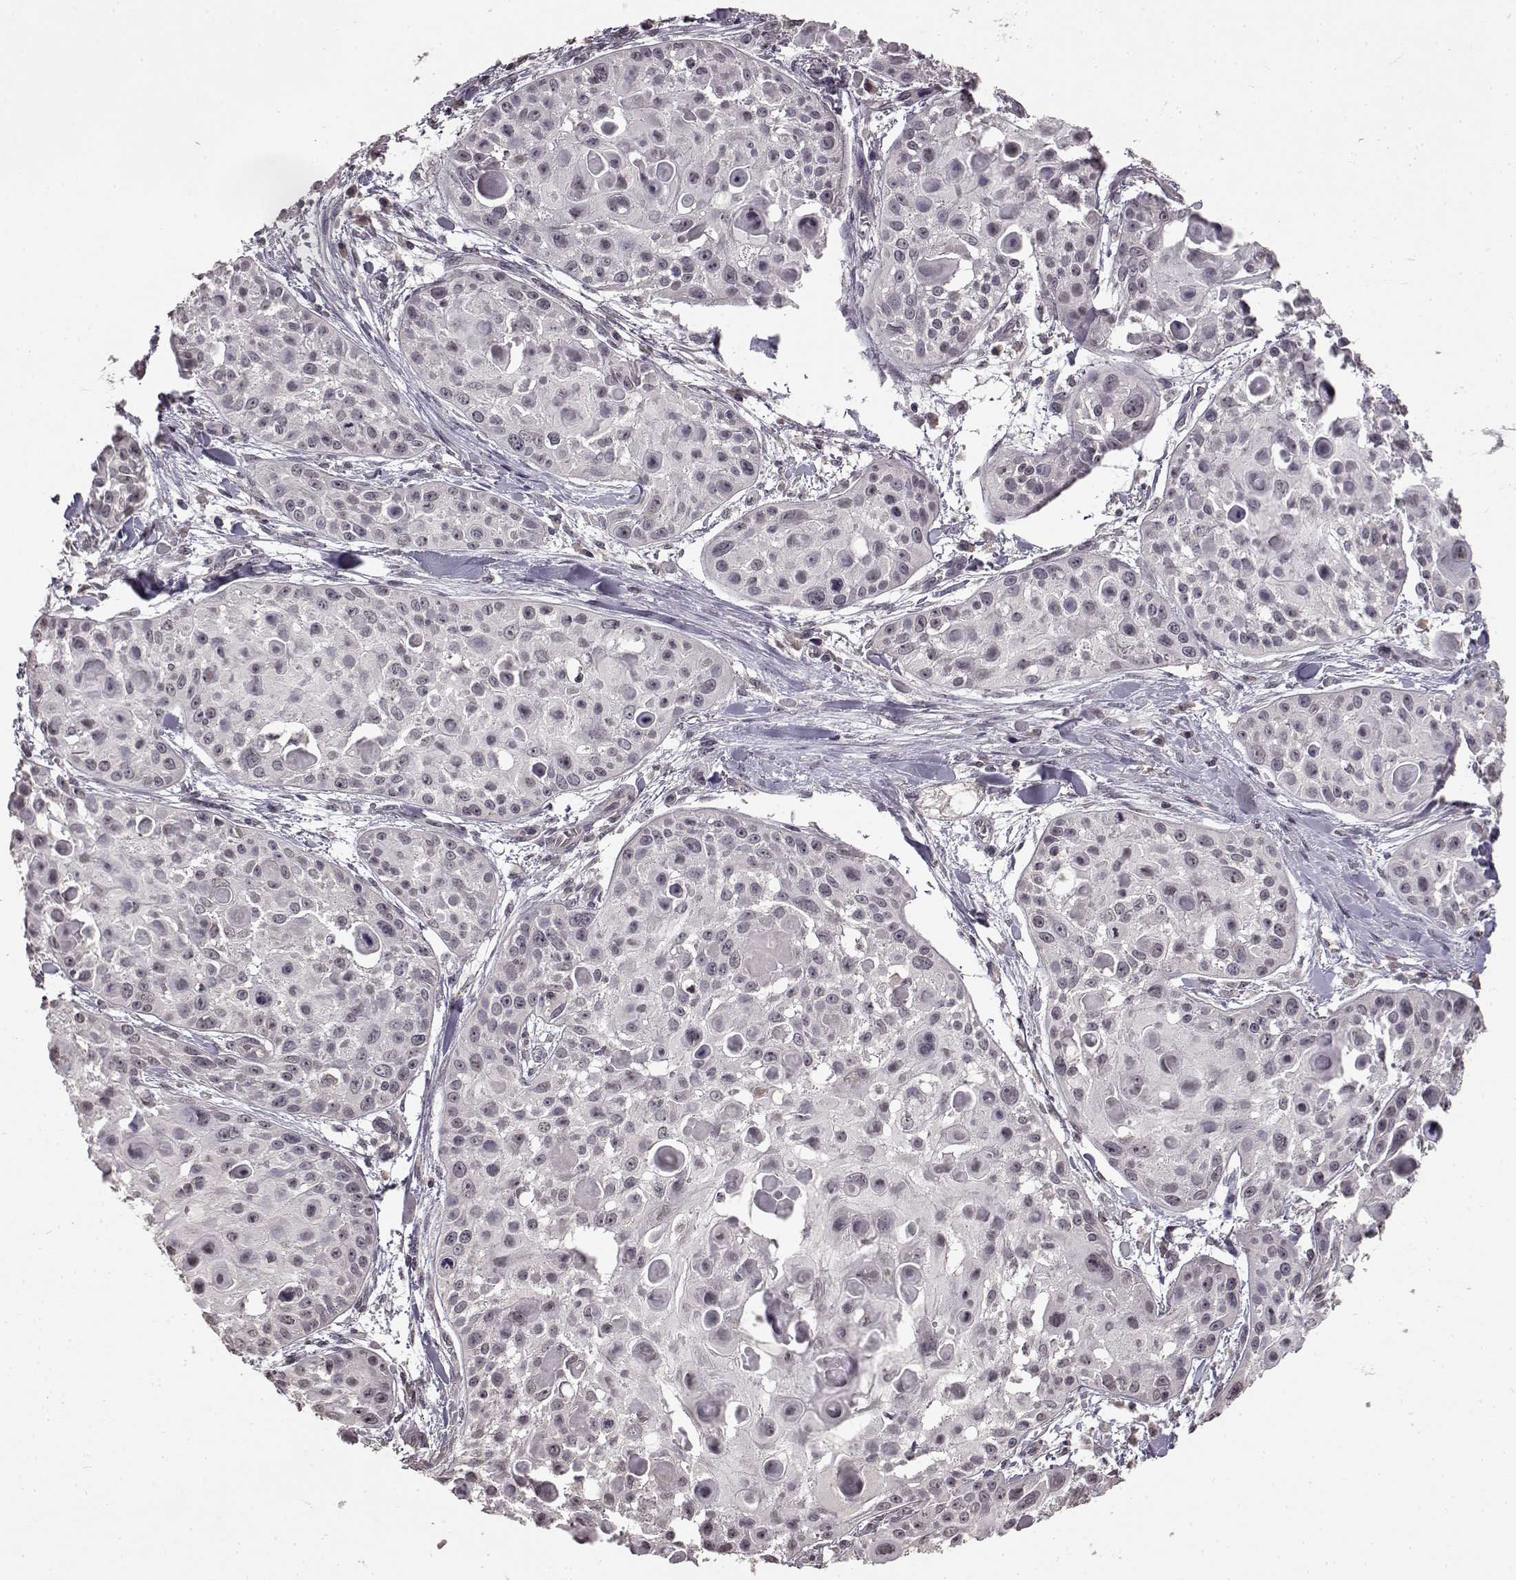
{"staining": {"intensity": "negative", "quantity": "none", "location": "none"}, "tissue": "skin cancer", "cell_type": "Tumor cells", "image_type": "cancer", "snomed": [{"axis": "morphology", "description": "Squamous cell carcinoma, NOS"}, {"axis": "topography", "description": "Skin"}, {"axis": "topography", "description": "Anal"}], "caption": "The histopathology image demonstrates no significant staining in tumor cells of skin squamous cell carcinoma.", "gene": "NTRK2", "patient": {"sex": "female", "age": 75}}